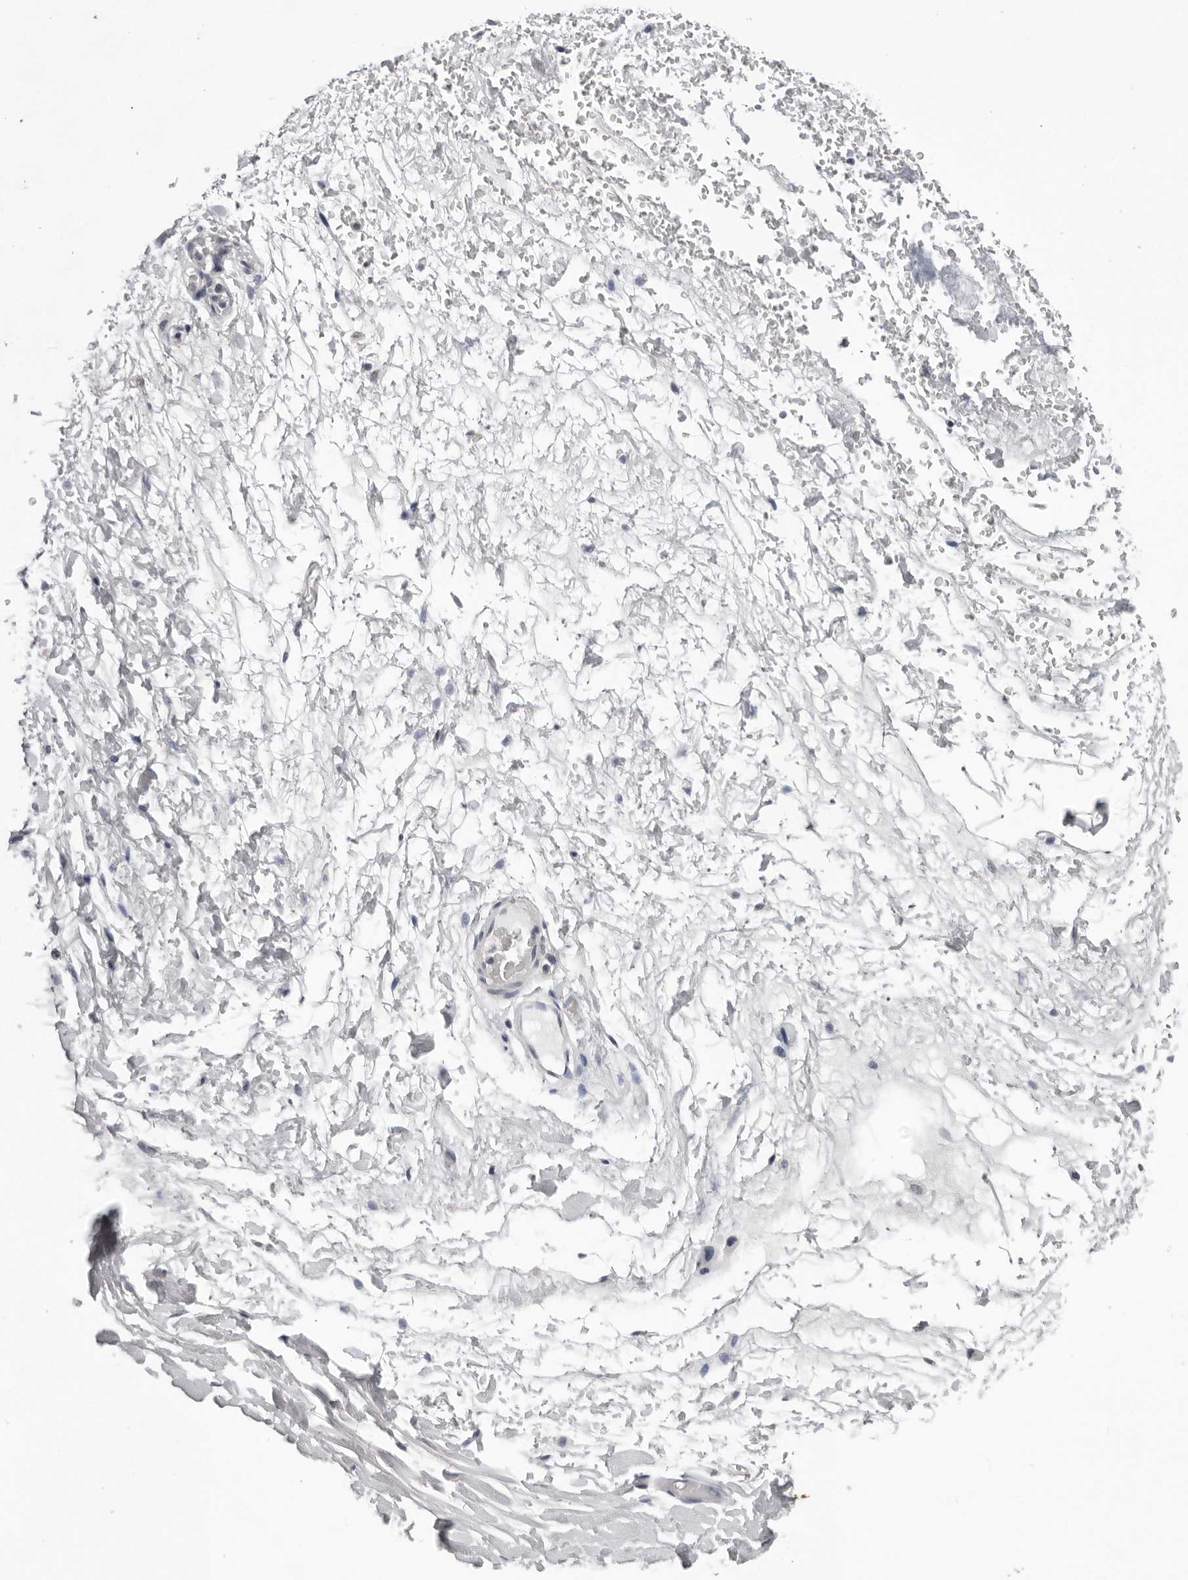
{"staining": {"intensity": "negative", "quantity": "none", "location": "none"}, "tissue": "adipose tissue", "cell_type": "Adipocytes", "image_type": "normal", "snomed": [{"axis": "morphology", "description": "Normal tissue, NOS"}, {"axis": "morphology", "description": "Adenocarcinoma, NOS"}, {"axis": "topography", "description": "Esophagus"}], "caption": "Adipose tissue was stained to show a protein in brown. There is no significant positivity in adipocytes. (DAB (3,3'-diaminobenzidine) immunohistochemistry (IHC), high magnification).", "gene": "CPT2", "patient": {"sex": "male", "age": 62}}